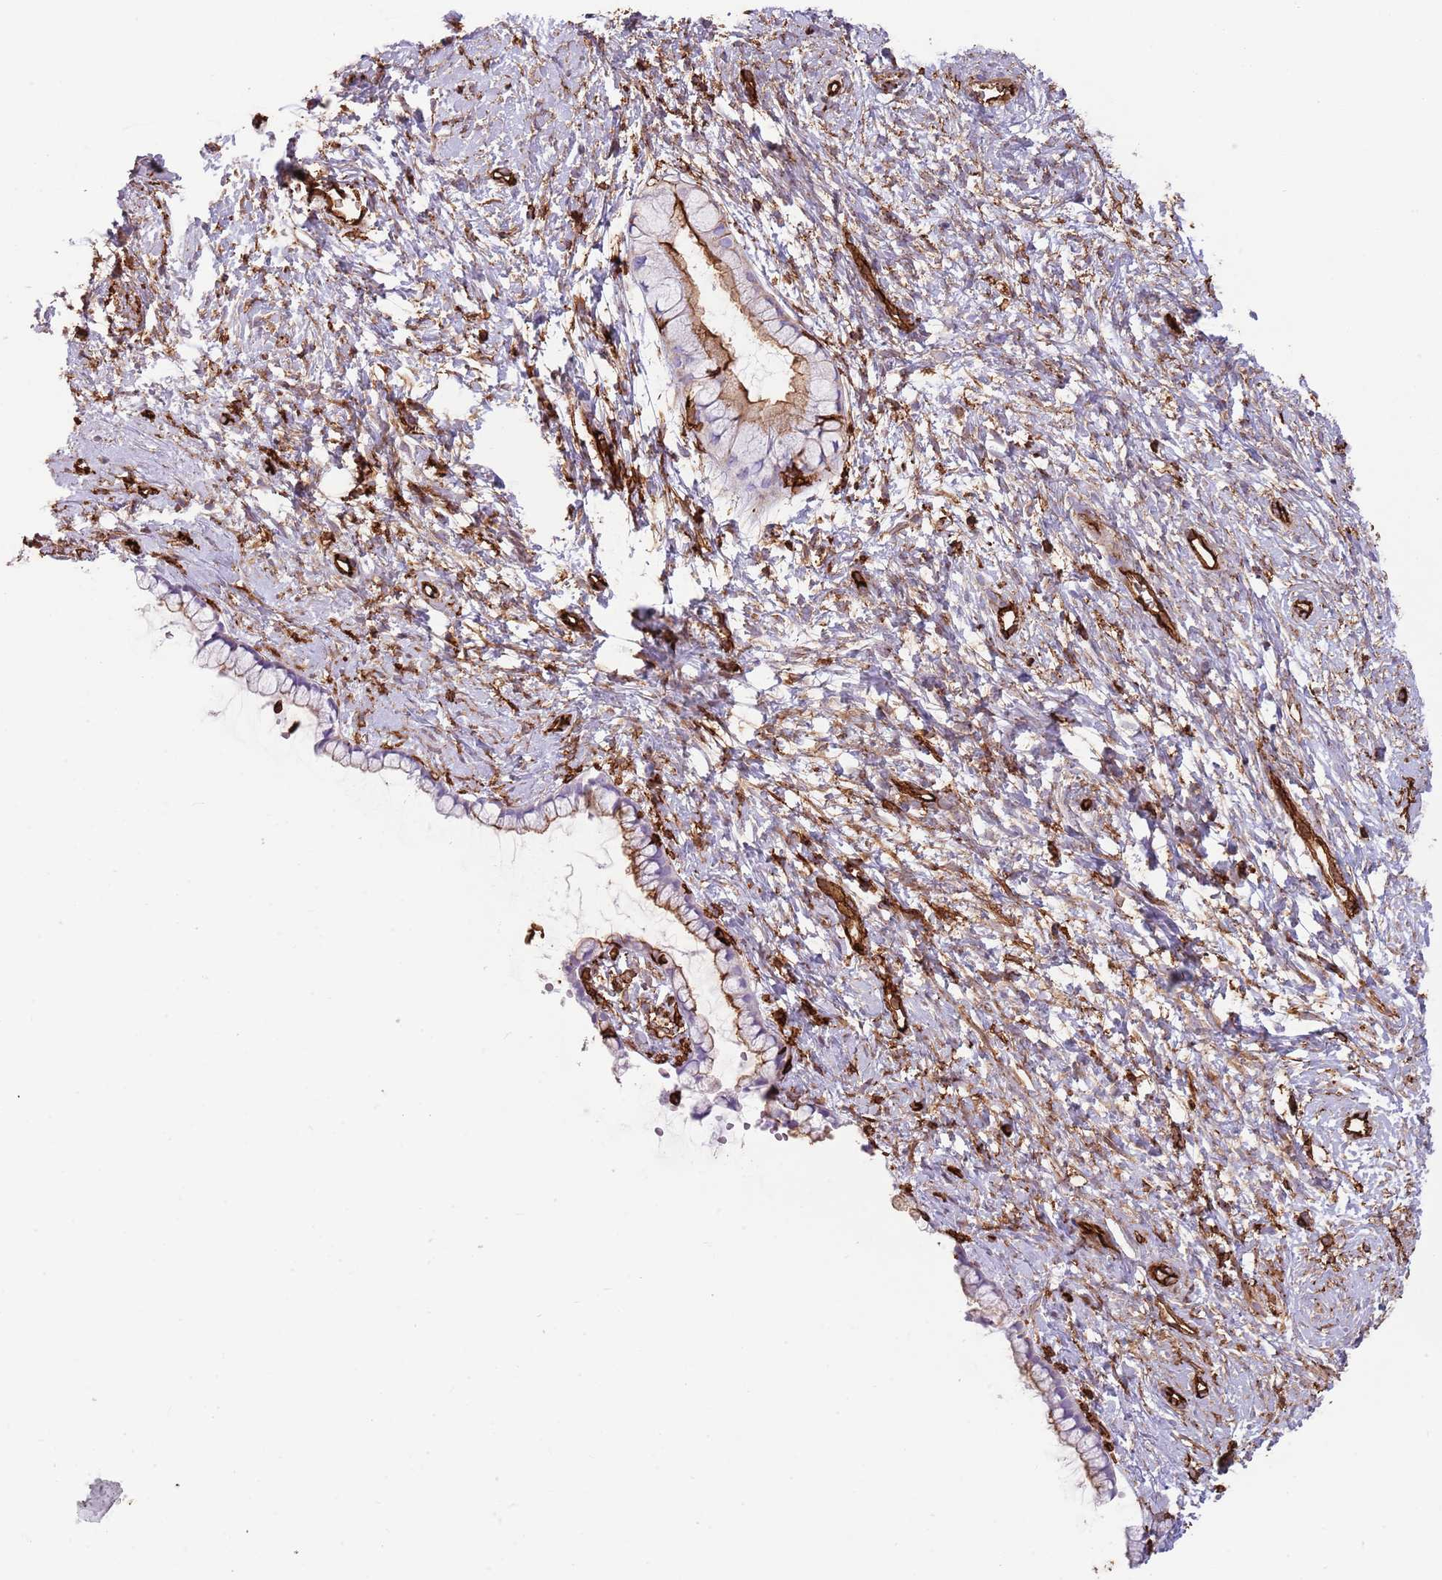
{"staining": {"intensity": "strong", "quantity": "25%-75%", "location": "cytoplasmic/membranous"}, "tissue": "cervix", "cell_type": "Glandular cells", "image_type": "normal", "snomed": [{"axis": "morphology", "description": "Normal tissue, NOS"}, {"axis": "topography", "description": "Cervix"}], "caption": "An immunohistochemistry (IHC) image of benign tissue is shown. Protein staining in brown labels strong cytoplasmic/membranous positivity in cervix within glandular cells.", "gene": "KBTBD6", "patient": {"sex": "female", "age": 57}}